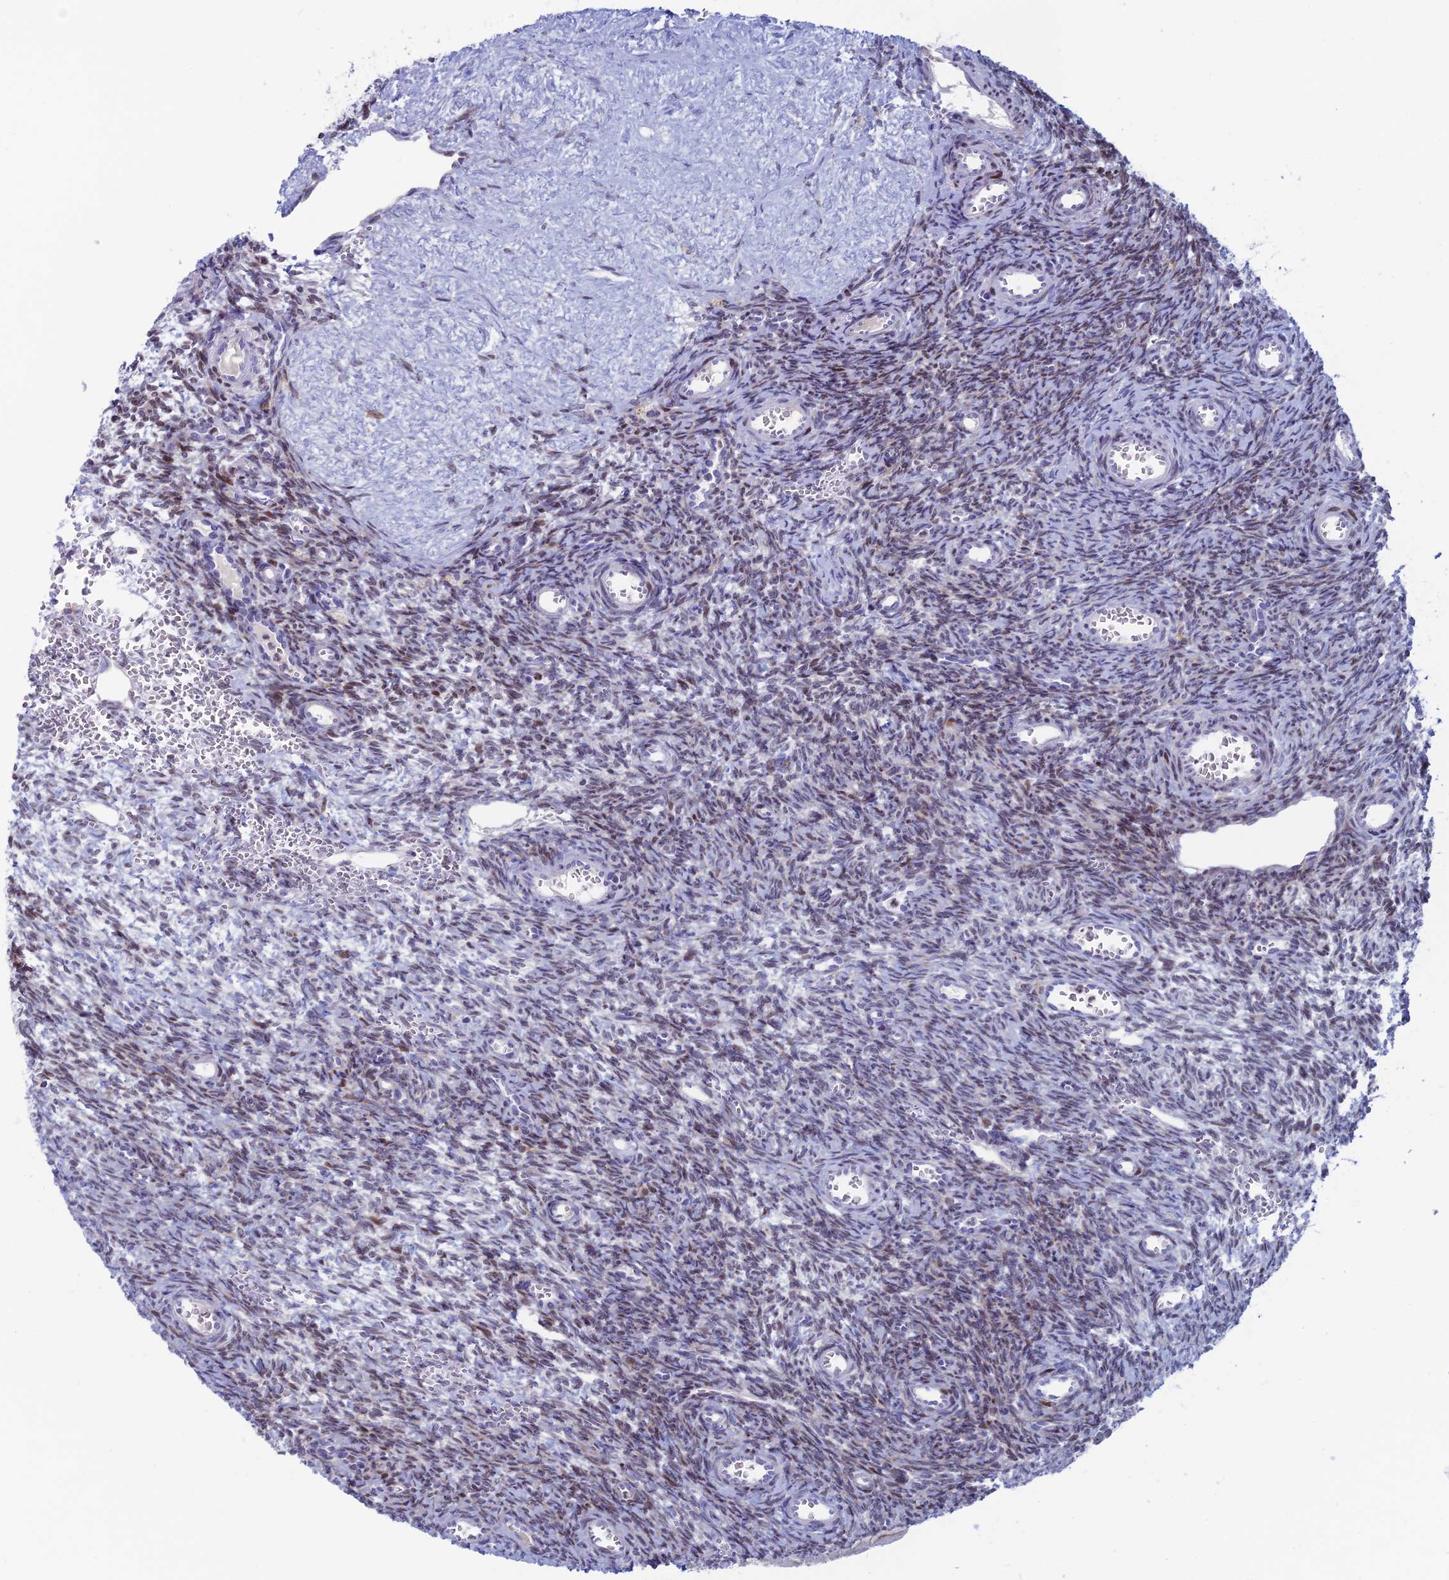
{"staining": {"intensity": "weak", "quantity": "25%-75%", "location": "nuclear"}, "tissue": "ovary", "cell_type": "Ovarian stroma cells", "image_type": "normal", "snomed": [{"axis": "morphology", "description": "Normal tissue, NOS"}, {"axis": "topography", "description": "Ovary"}], "caption": "This image exhibits immunohistochemistry (IHC) staining of unremarkable ovary, with low weak nuclear expression in about 25%-75% of ovarian stroma cells.", "gene": "CERS6", "patient": {"sex": "female", "age": 39}}